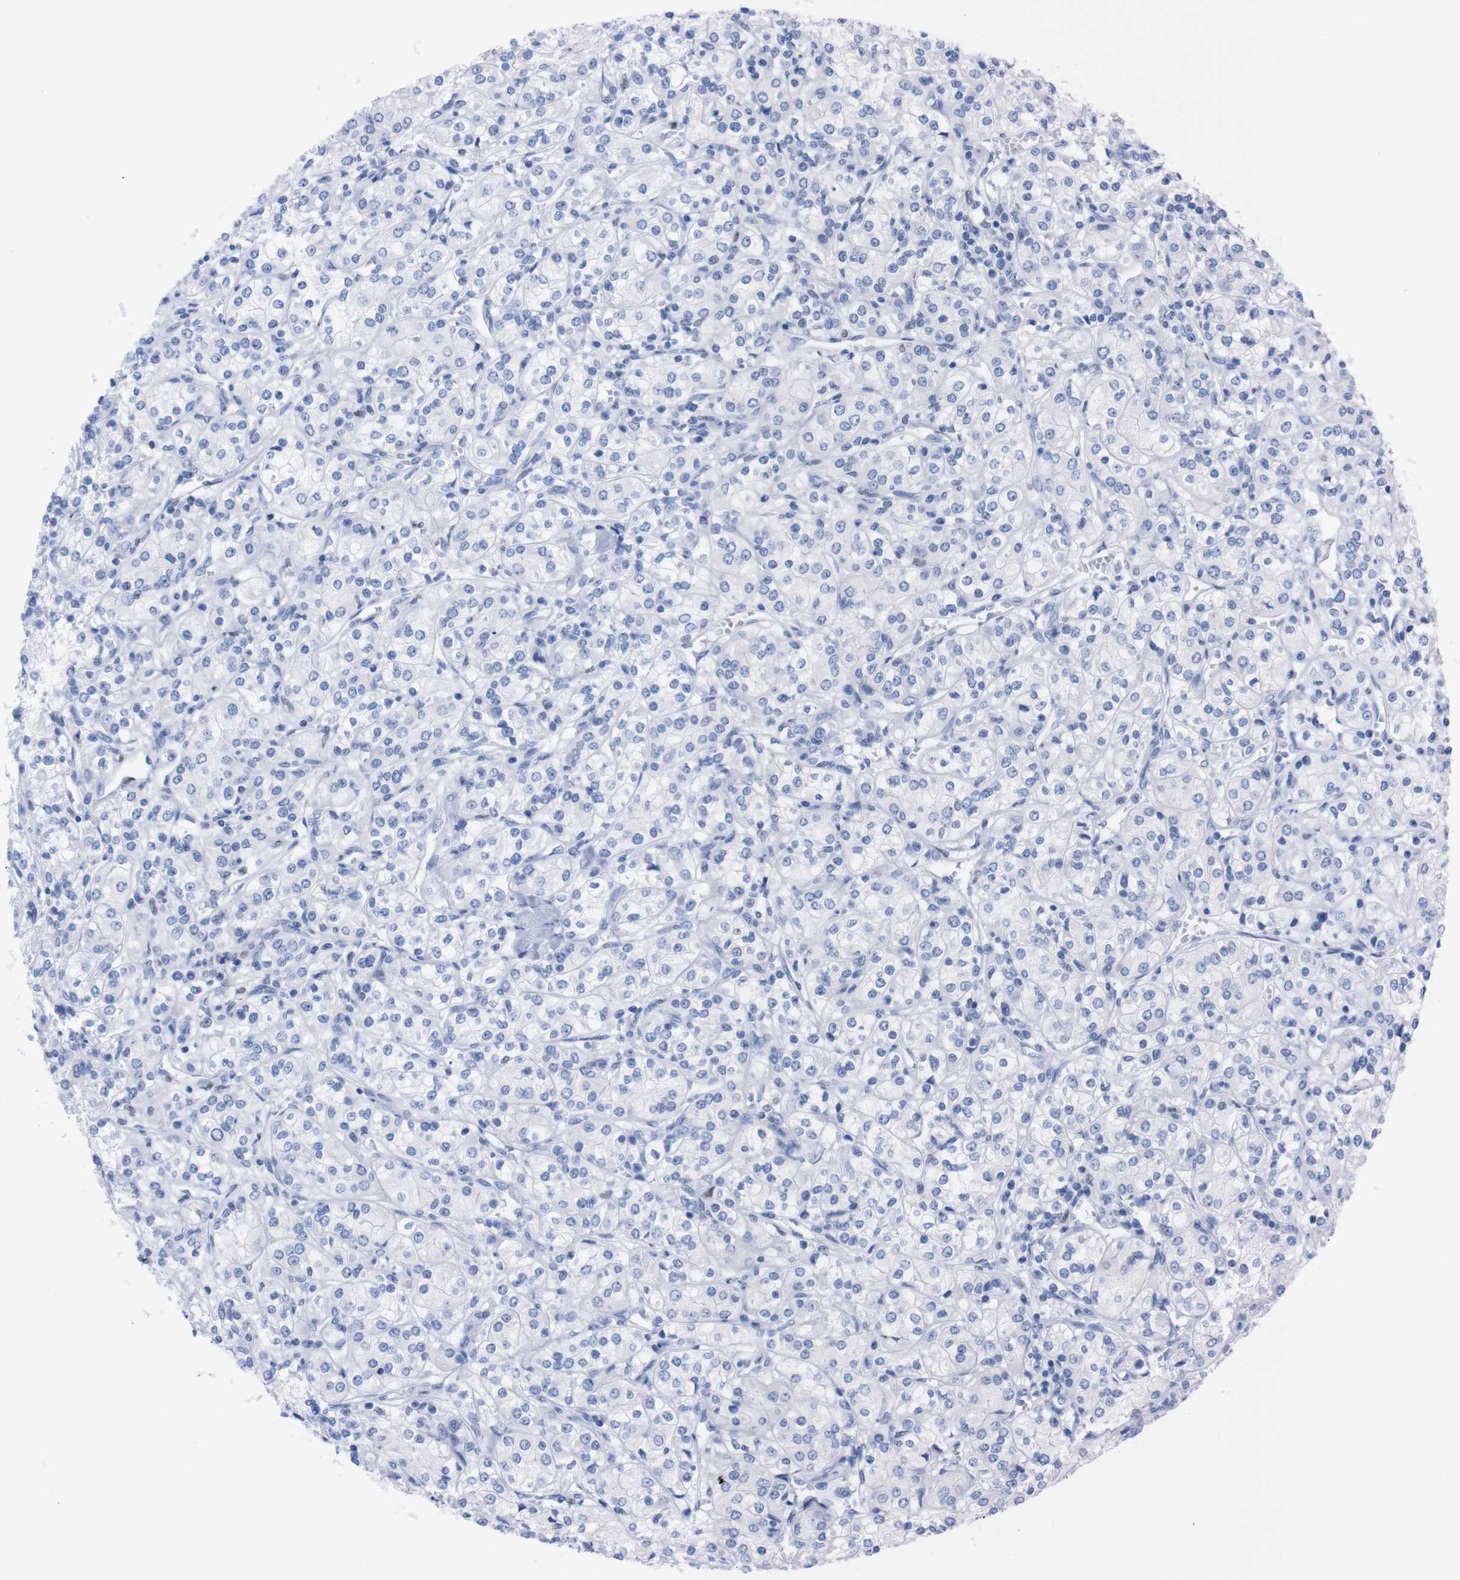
{"staining": {"intensity": "negative", "quantity": "none", "location": "none"}, "tissue": "renal cancer", "cell_type": "Tumor cells", "image_type": "cancer", "snomed": [{"axis": "morphology", "description": "Adenocarcinoma, NOS"}, {"axis": "topography", "description": "Kidney"}], "caption": "High power microscopy photomicrograph of an immunohistochemistry histopathology image of adenocarcinoma (renal), revealing no significant expression in tumor cells.", "gene": "P2RY12", "patient": {"sex": "male", "age": 77}}